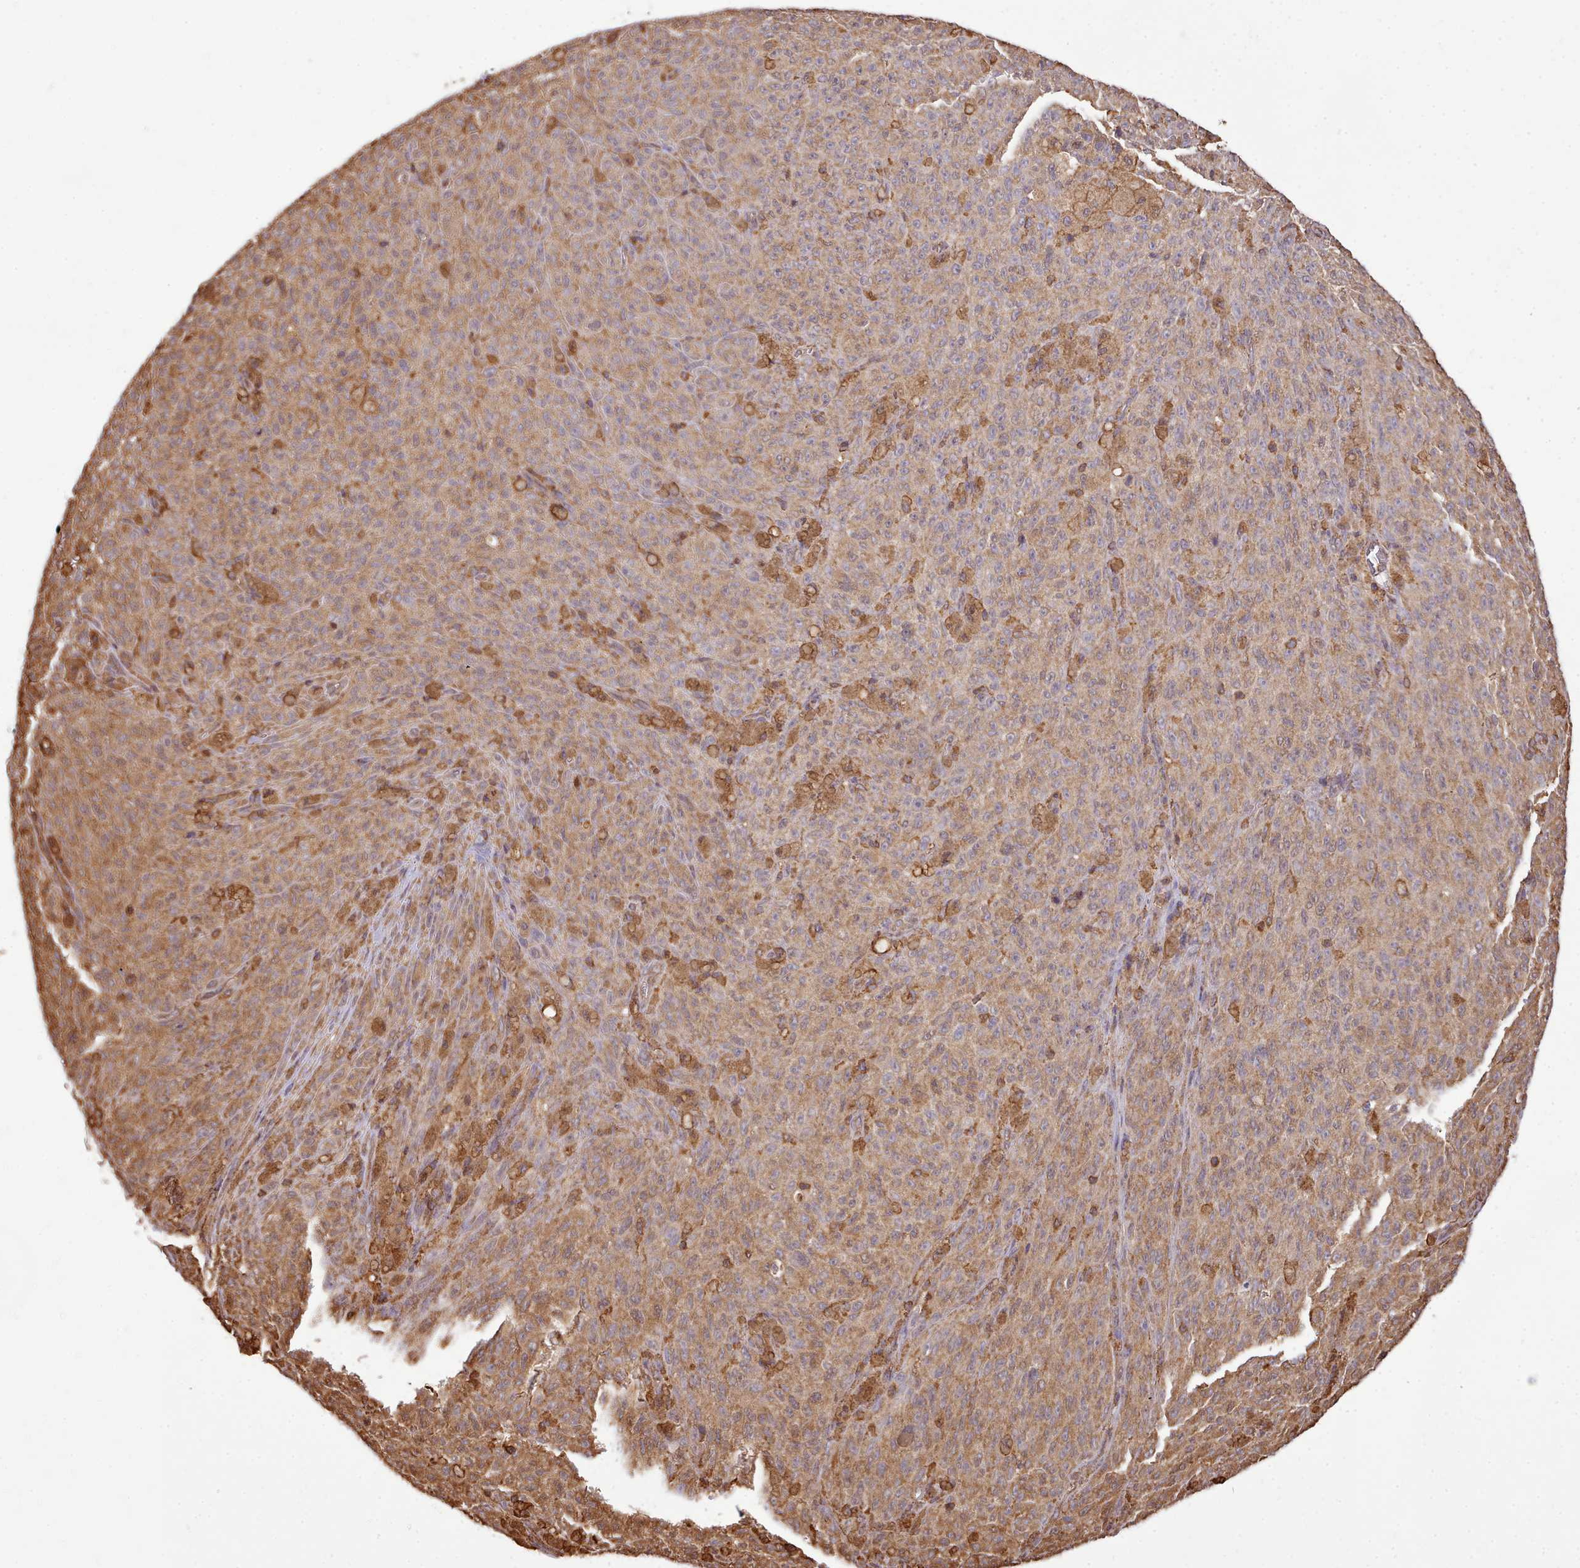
{"staining": {"intensity": "moderate", "quantity": ">75%", "location": "cytoplasmic/membranous"}, "tissue": "melanoma", "cell_type": "Tumor cells", "image_type": "cancer", "snomed": [{"axis": "morphology", "description": "Malignant melanoma, NOS"}, {"axis": "topography", "description": "Skin"}], "caption": "Brown immunohistochemical staining in human malignant melanoma reveals moderate cytoplasmic/membranous staining in about >75% of tumor cells.", "gene": "CAPZA1", "patient": {"sex": "female", "age": 82}}